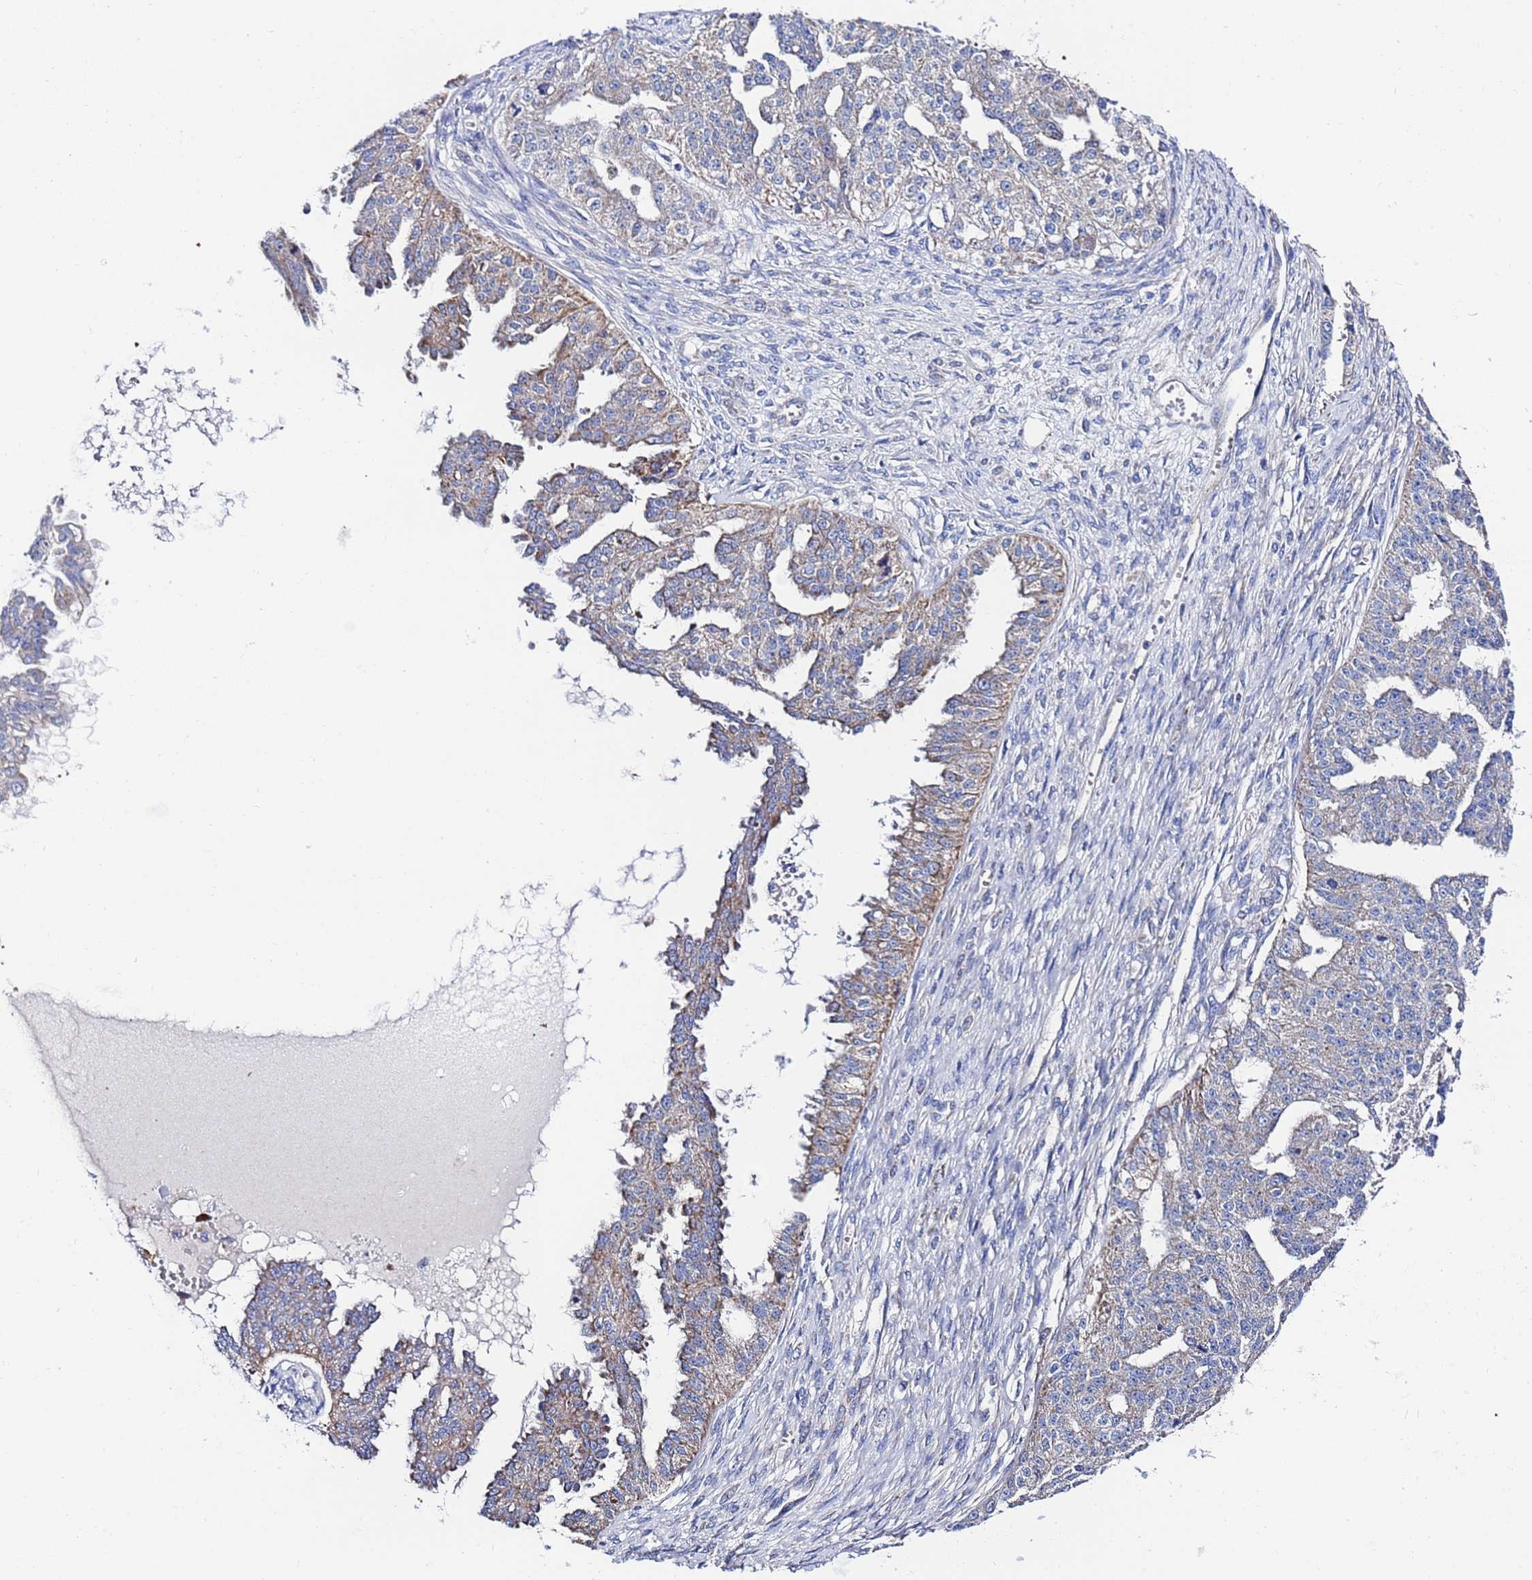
{"staining": {"intensity": "weak", "quantity": "25%-75%", "location": "cytoplasmic/membranous"}, "tissue": "ovarian cancer", "cell_type": "Tumor cells", "image_type": "cancer", "snomed": [{"axis": "morphology", "description": "Cystadenocarcinoma, serous, NOS"}, {"axis": "topography", "description": "Ovary"}], "caption": "There is low levels of weak cytoplasmic/membranous staining in tumor cells of serous cystadenocarcinoma (ovarian), as demonstrated by immunohistochemical staining (brown color).", "gene": "FAHD2A", "patient": {"sex": "female", "age": 58}}